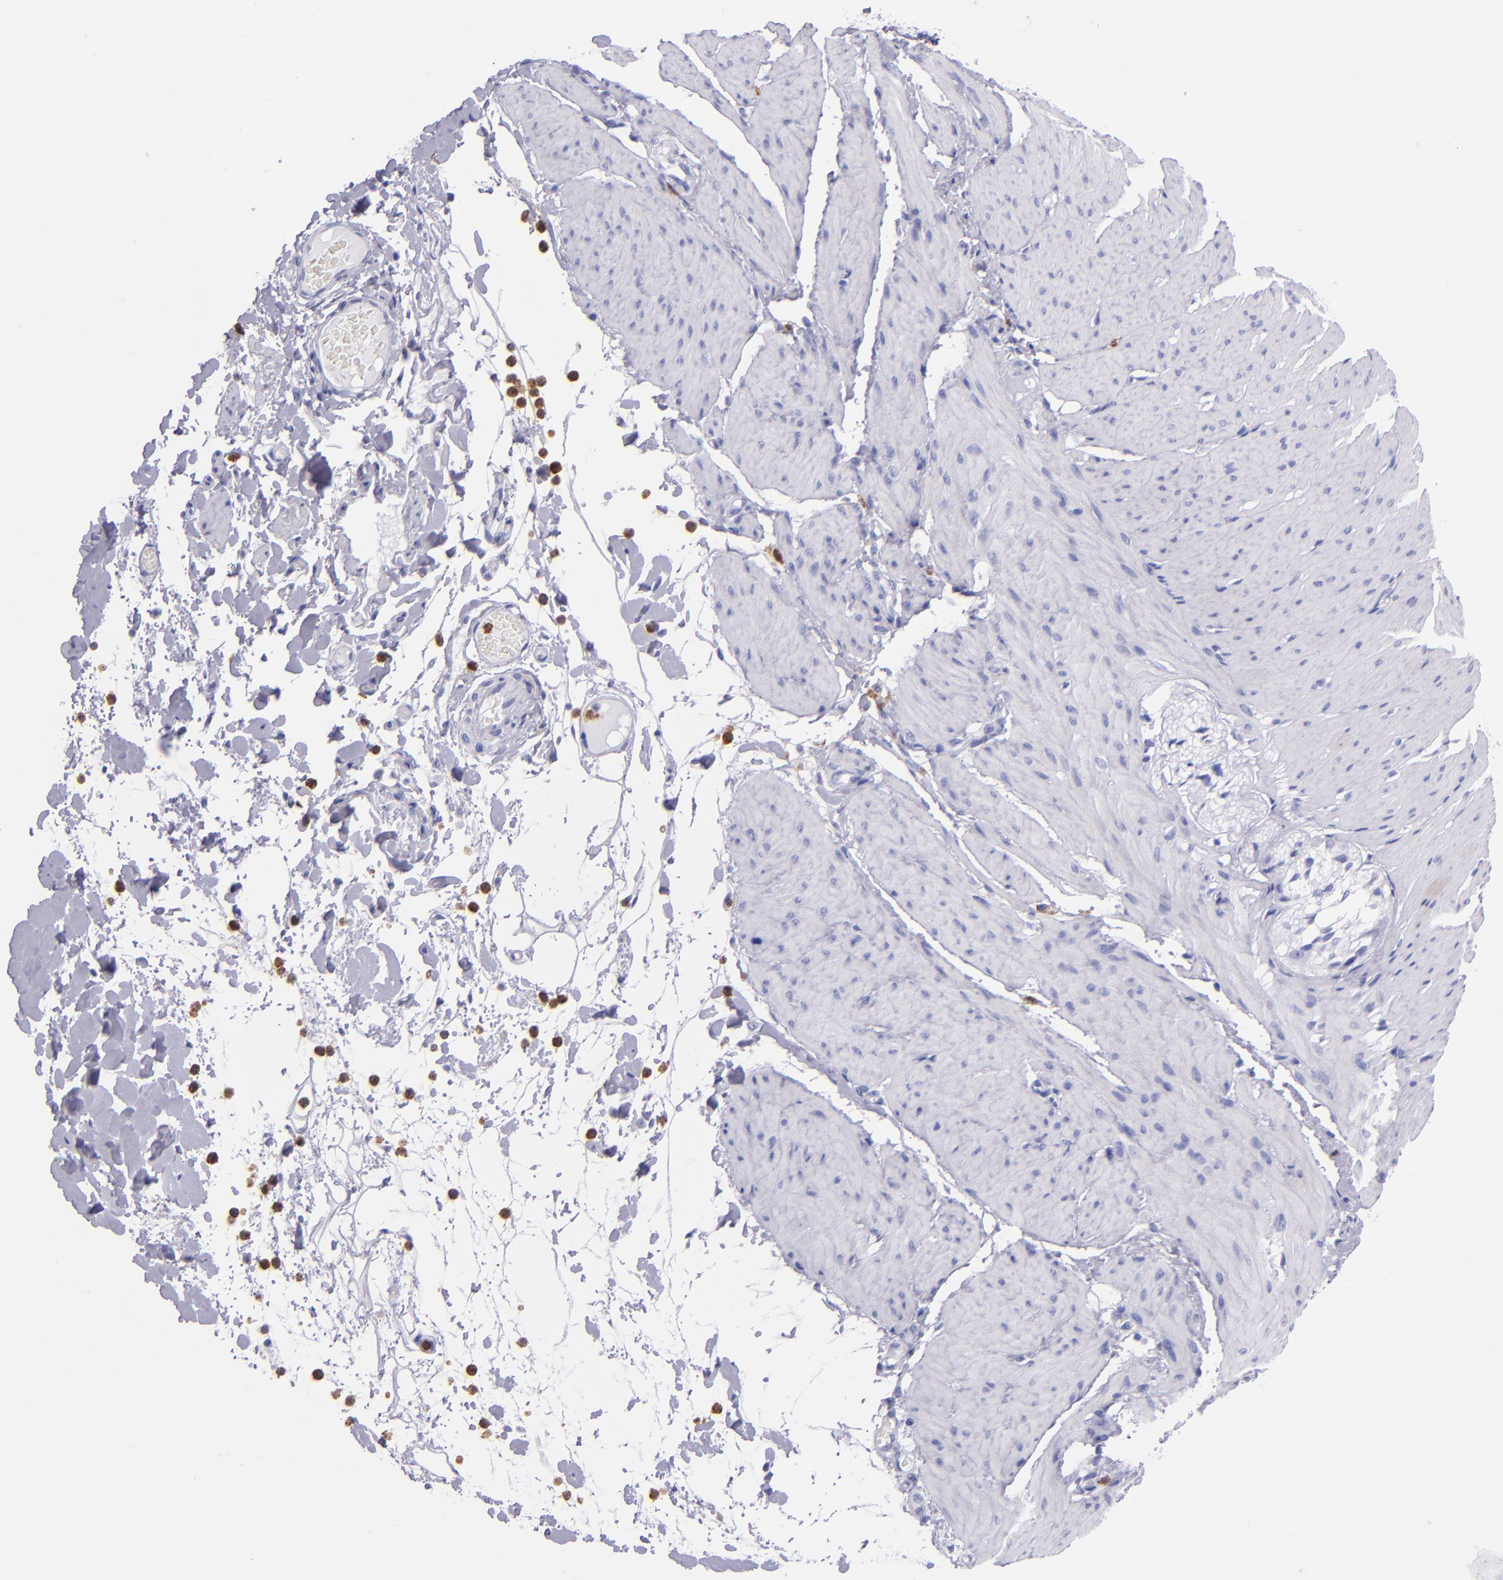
{"staining": {"intensity": "negative", "quantity": "none", "location": "none"}, "tissue": "smooth muscle", "cell_type": "Smooth muscle cells", "image_type": "normal", "snomed": [{"axis": "morphology", "description": "Normal tissue, NOS"}, {"axis": "topography", "description": "Smooth muscle"}, {"axis": "topography", "description": "Colon"}], "caption": "Protein analysis of benign smooth muscle exhibits no significant positivity in smooth muscle cells. (Stains: DAB (3,3'-diaminobenzidine) immunohistochemistry (IHC) with hematoxylin counter stain, Microscopy: brightfield microscopy at high magnification).", "gene": "CR1", "patient": {"sex": "male", "age": 67}}